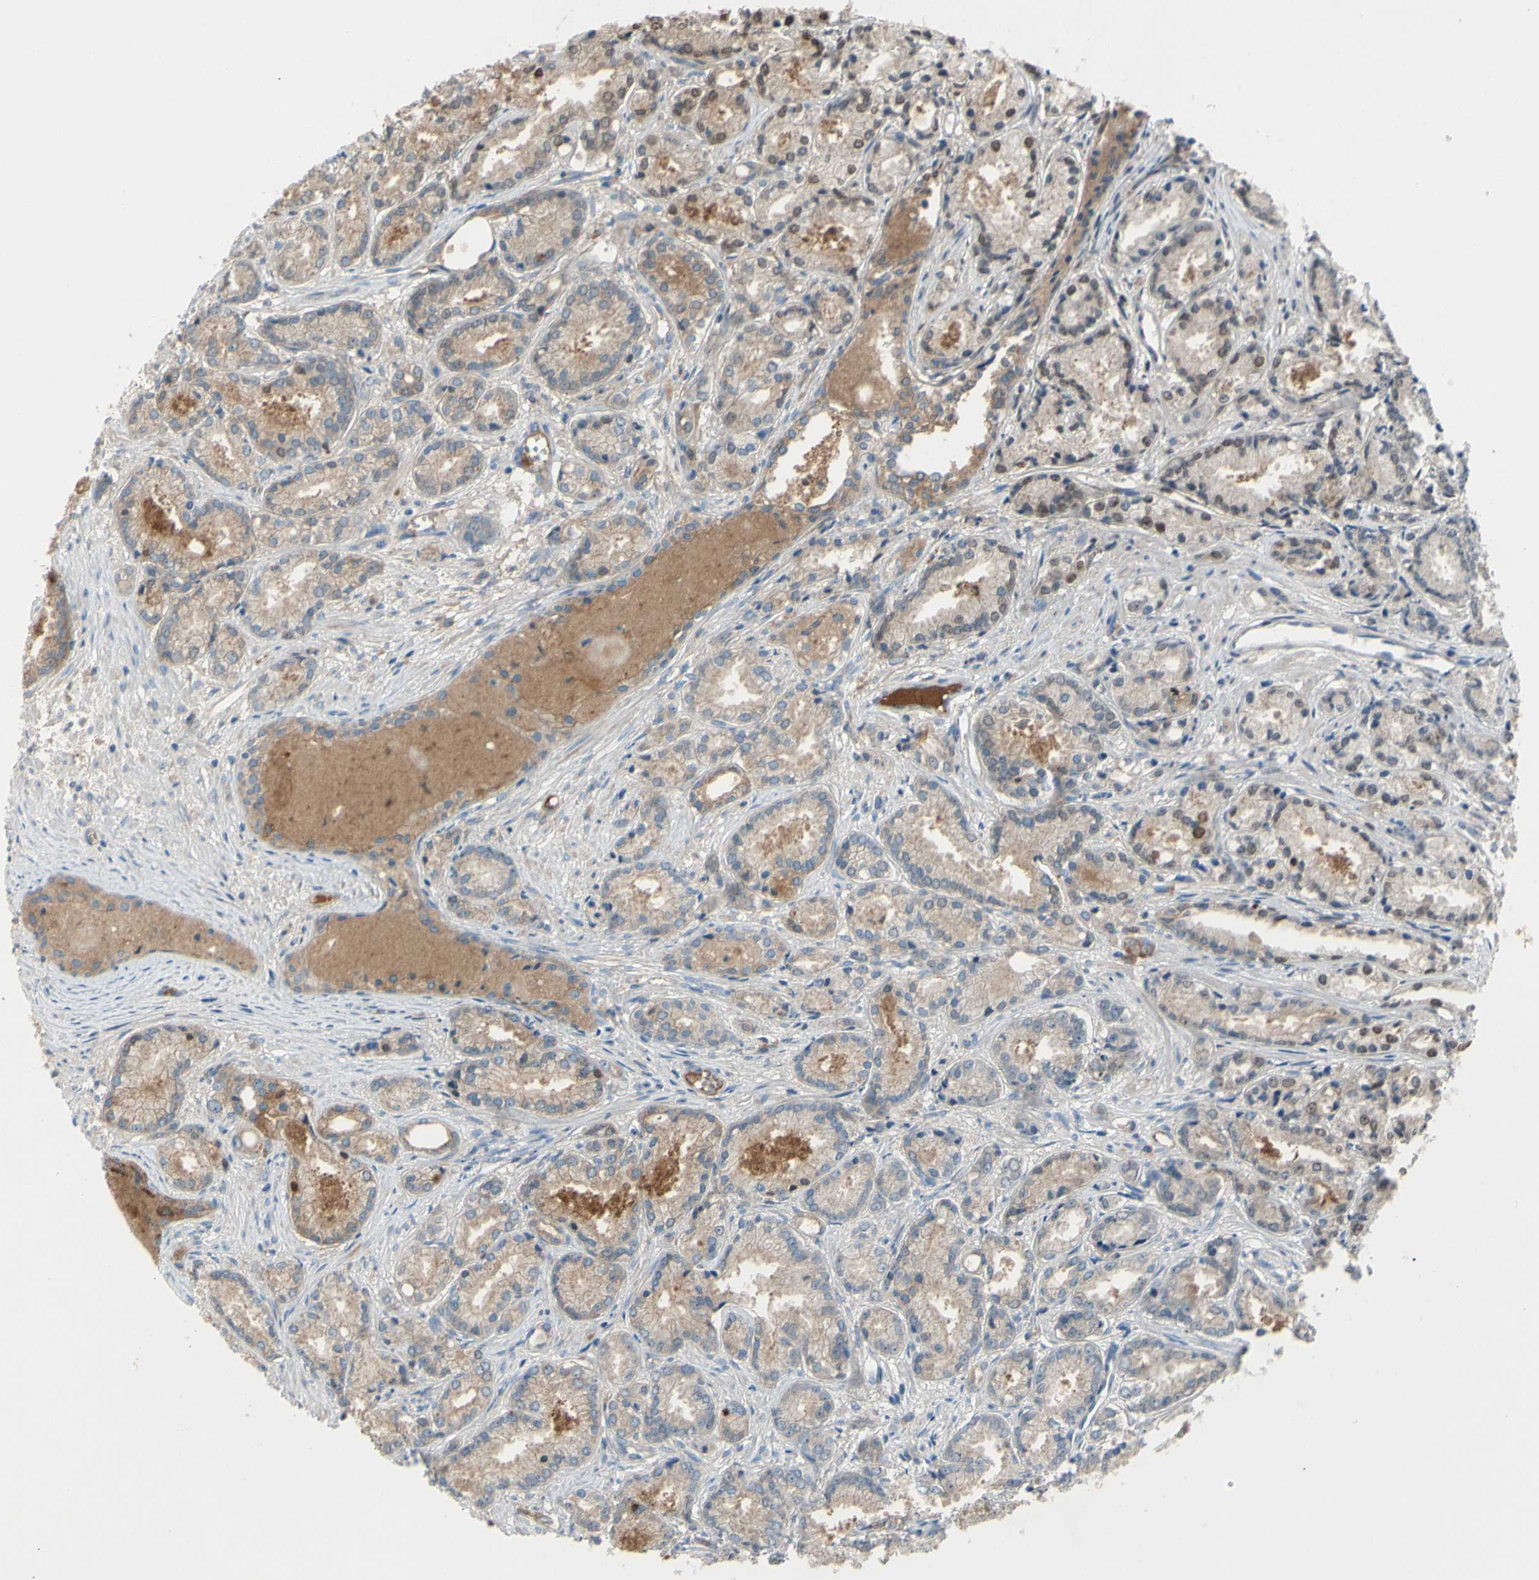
{"staining": {"intensity": "moderate", "quantity": "25%-75%", "location": "cytoplasmic/membranous"}, "tissue": "prostate cancer", "cell_type": "Tumor cells", "image_type": "cancer", "snomed": [{"axis": "morphology", "description": "Adenocarcinoma, Low grade"}, {"axis": "topography", "description": "Prostate"}], "caption": "The photomicrograph reveals immunohistochemical staining of prostate cancer (low-grade adenocarcinoma). There is moderate cytoplasmic/membranous expression is present in approximately 25%-75% of tumor cells.", "gene": "ATRN", "patient": {"sex": "male", "age": 72}}